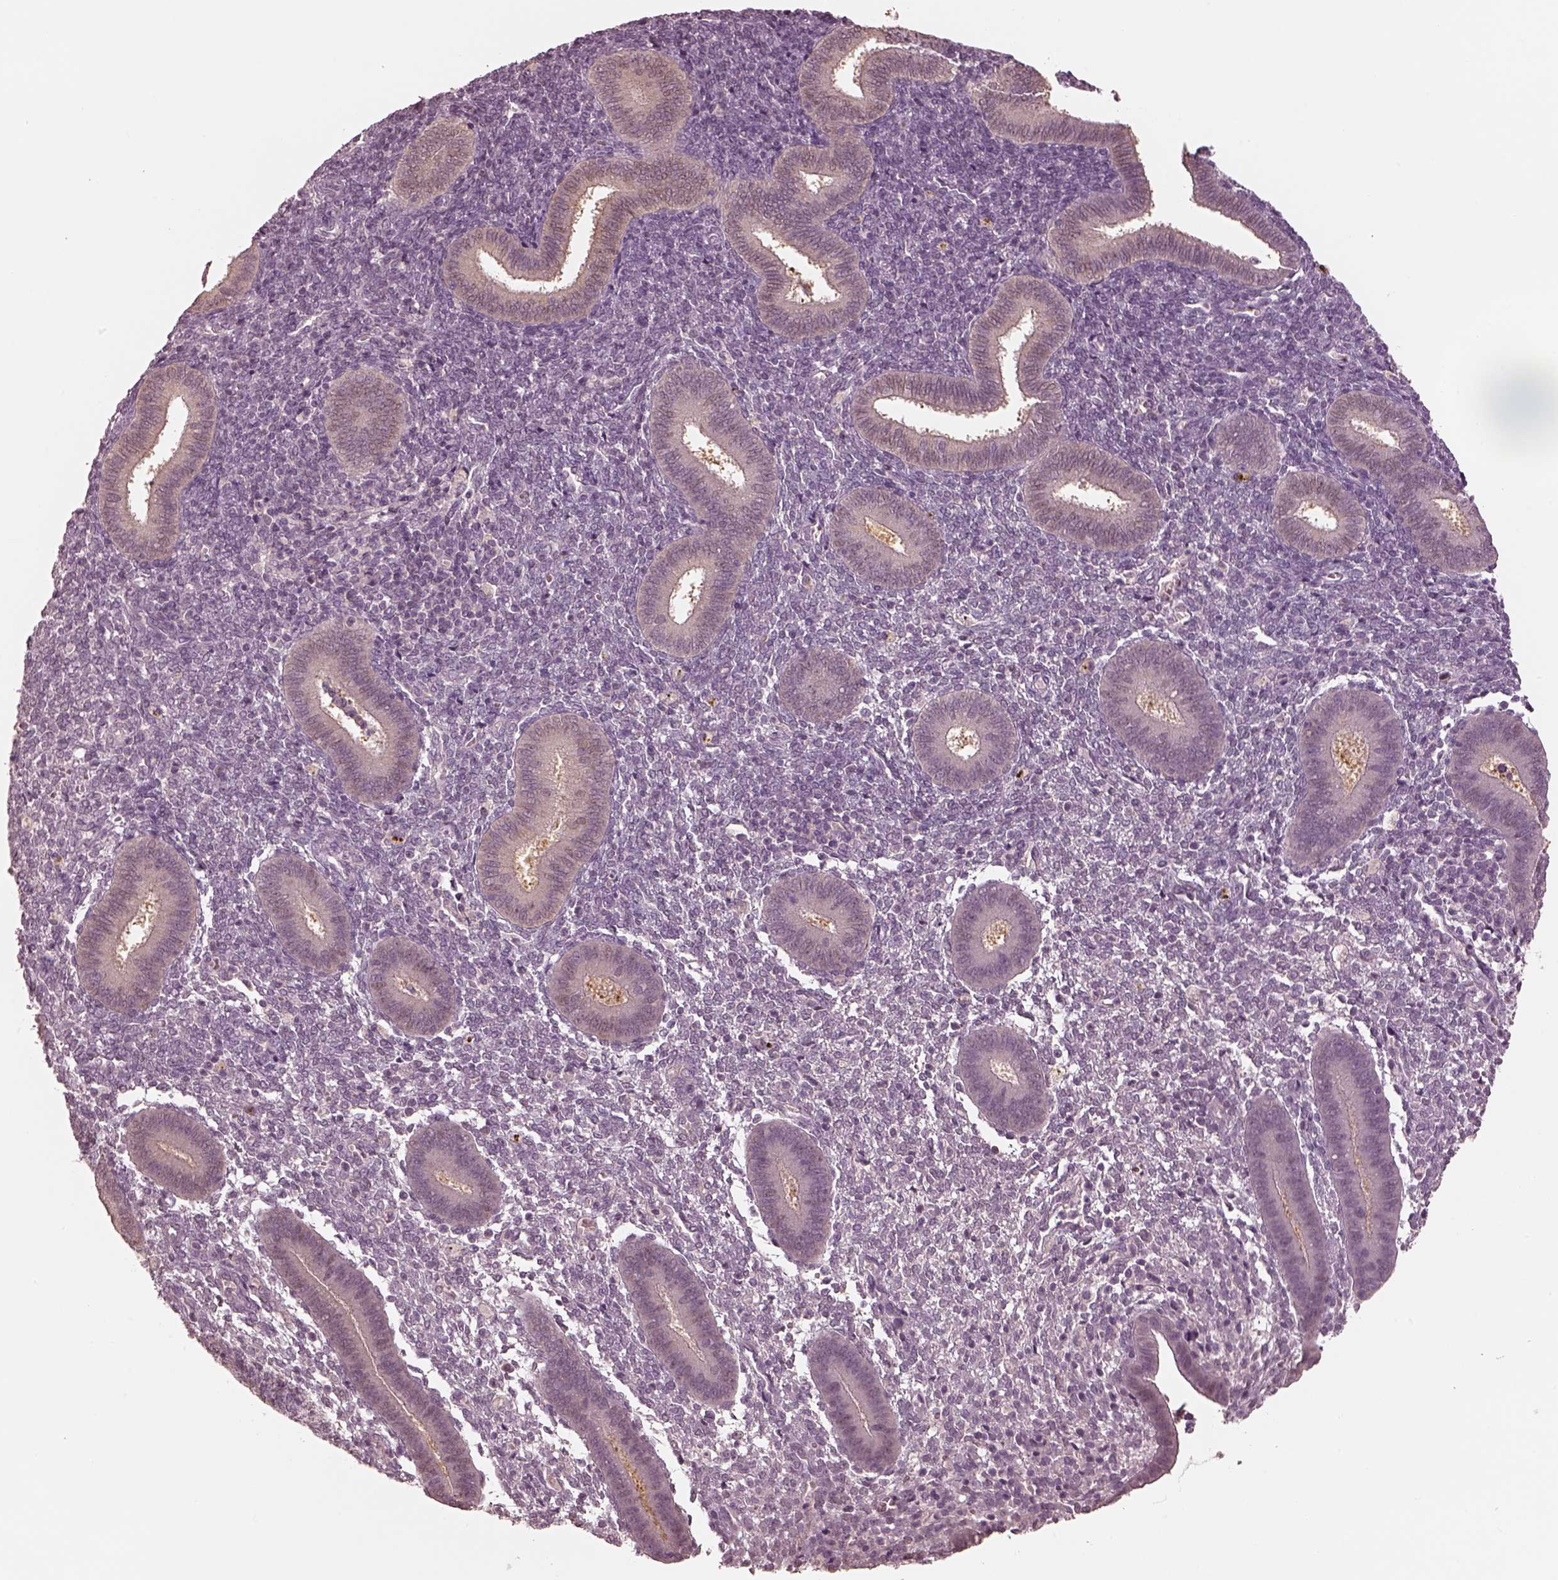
{"staining": {"intensity": "negative", "quantity": "none", "location": "none"}, "tissue": "endometrium", "cell_type": "Cells in endometrial stroma", "image_type": "normal", "snomed": [{"axis": "morphology", "description": "Normal tissue, NOS"}, {"axis": "topography", "description": "Endometrium"}], "caption": "IHC histopathology image of unremarkable endometrium: human endometrium stained with DAB (3,3'-diaminobenzidine) demonstrates no significant protein staining in cells in endometrial stroma.", "gene": "EGR4", "patient": {"sex": "female", "age": 25}}